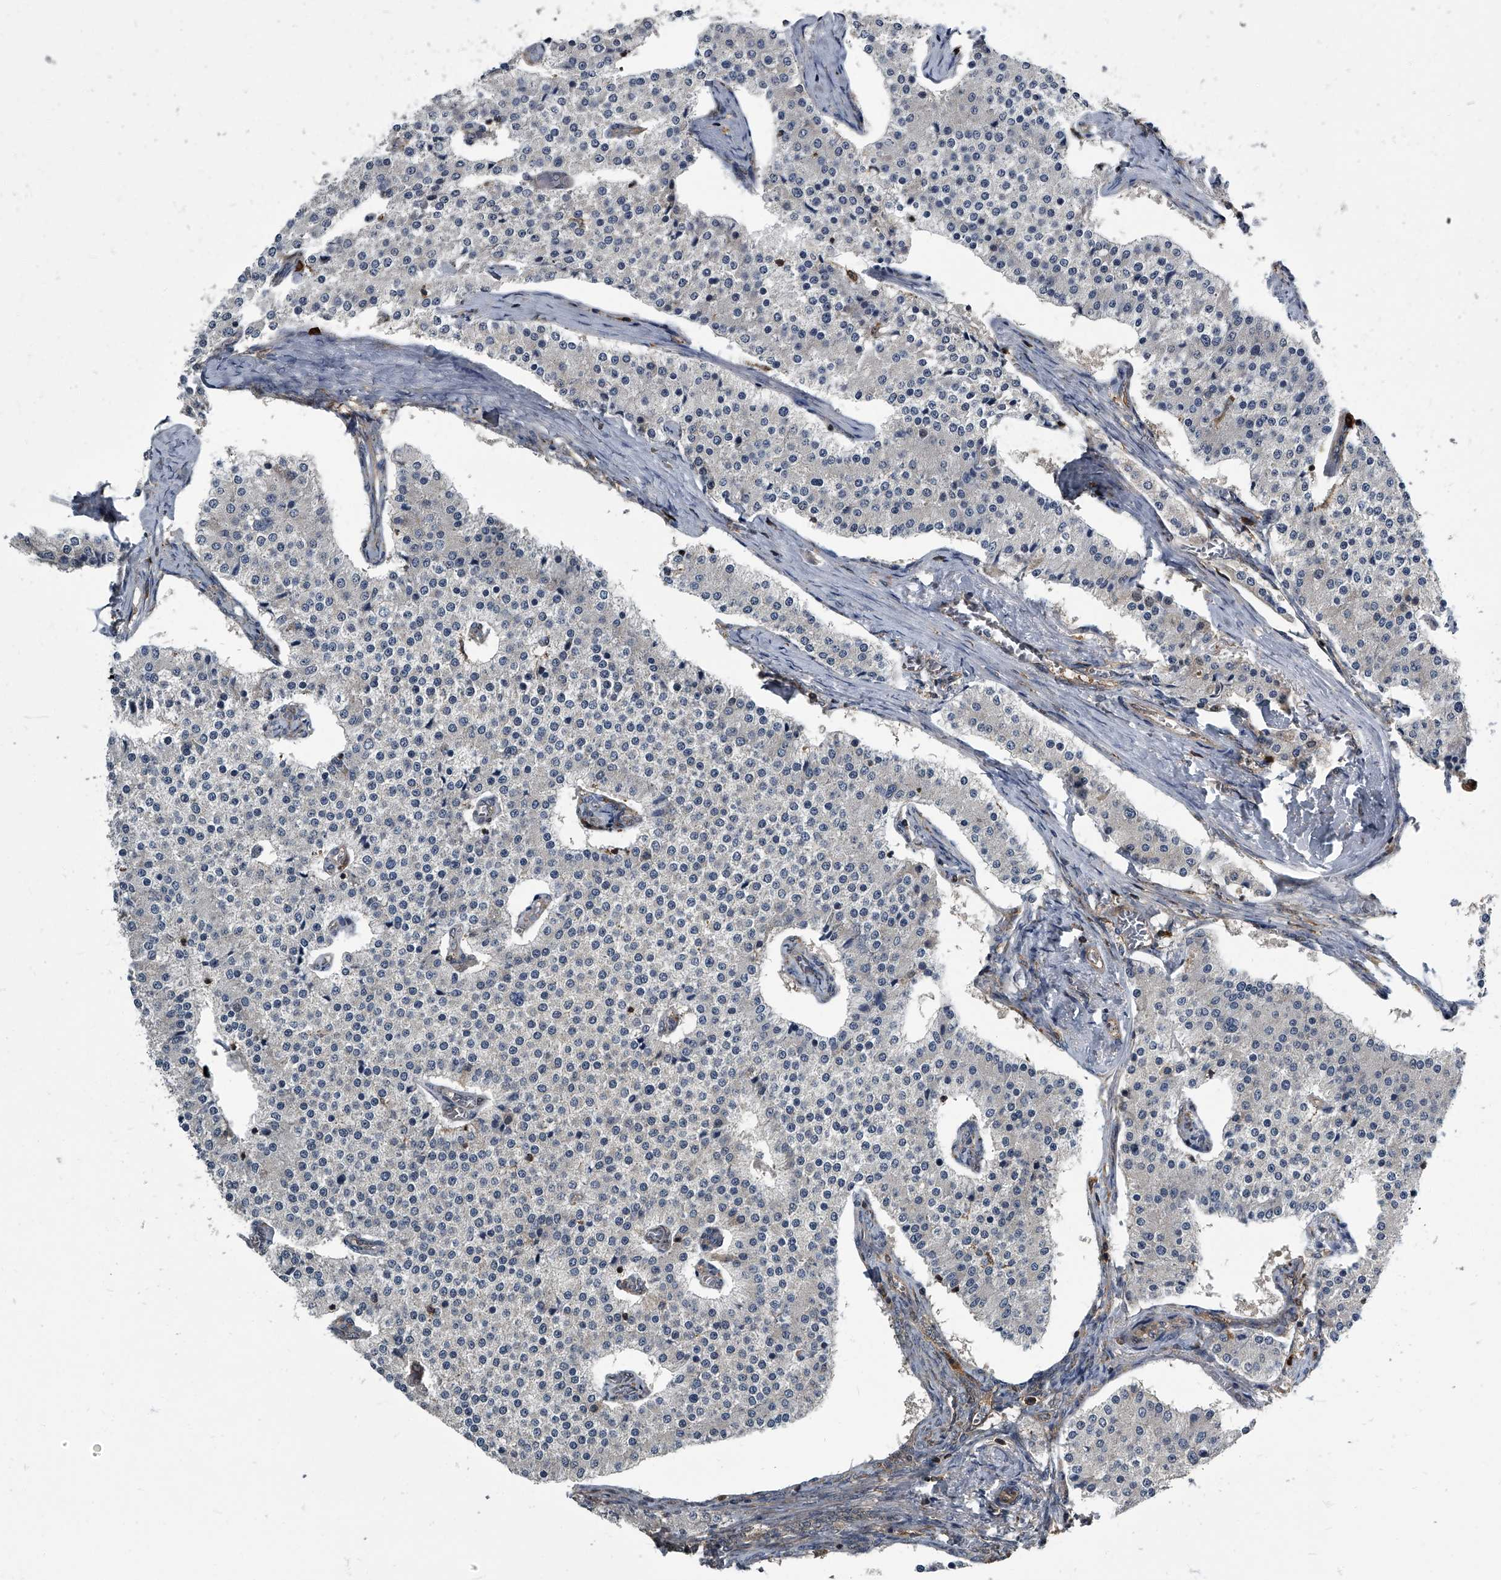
{"staining": {"intensity": "negative", "quantity": "none", "location": "none"}, "tissue": "carcinoid", "cell_type": "Tumor cells", "image_type": "cancer", "snomed": [{"axis": "morphology", "description": "Carcinoid, malignant, NOS"}, {"axis": "topography", "description": "Colon"}], "caption": "Immunohistochemistry (IHC) micrograph of neoplastic tissue: human malignant carcinoid stained with DAB reveals no significant protein staining in tumor cells.", "gene": "CDV3", "patient": {"sex": "female", "age": 52}}